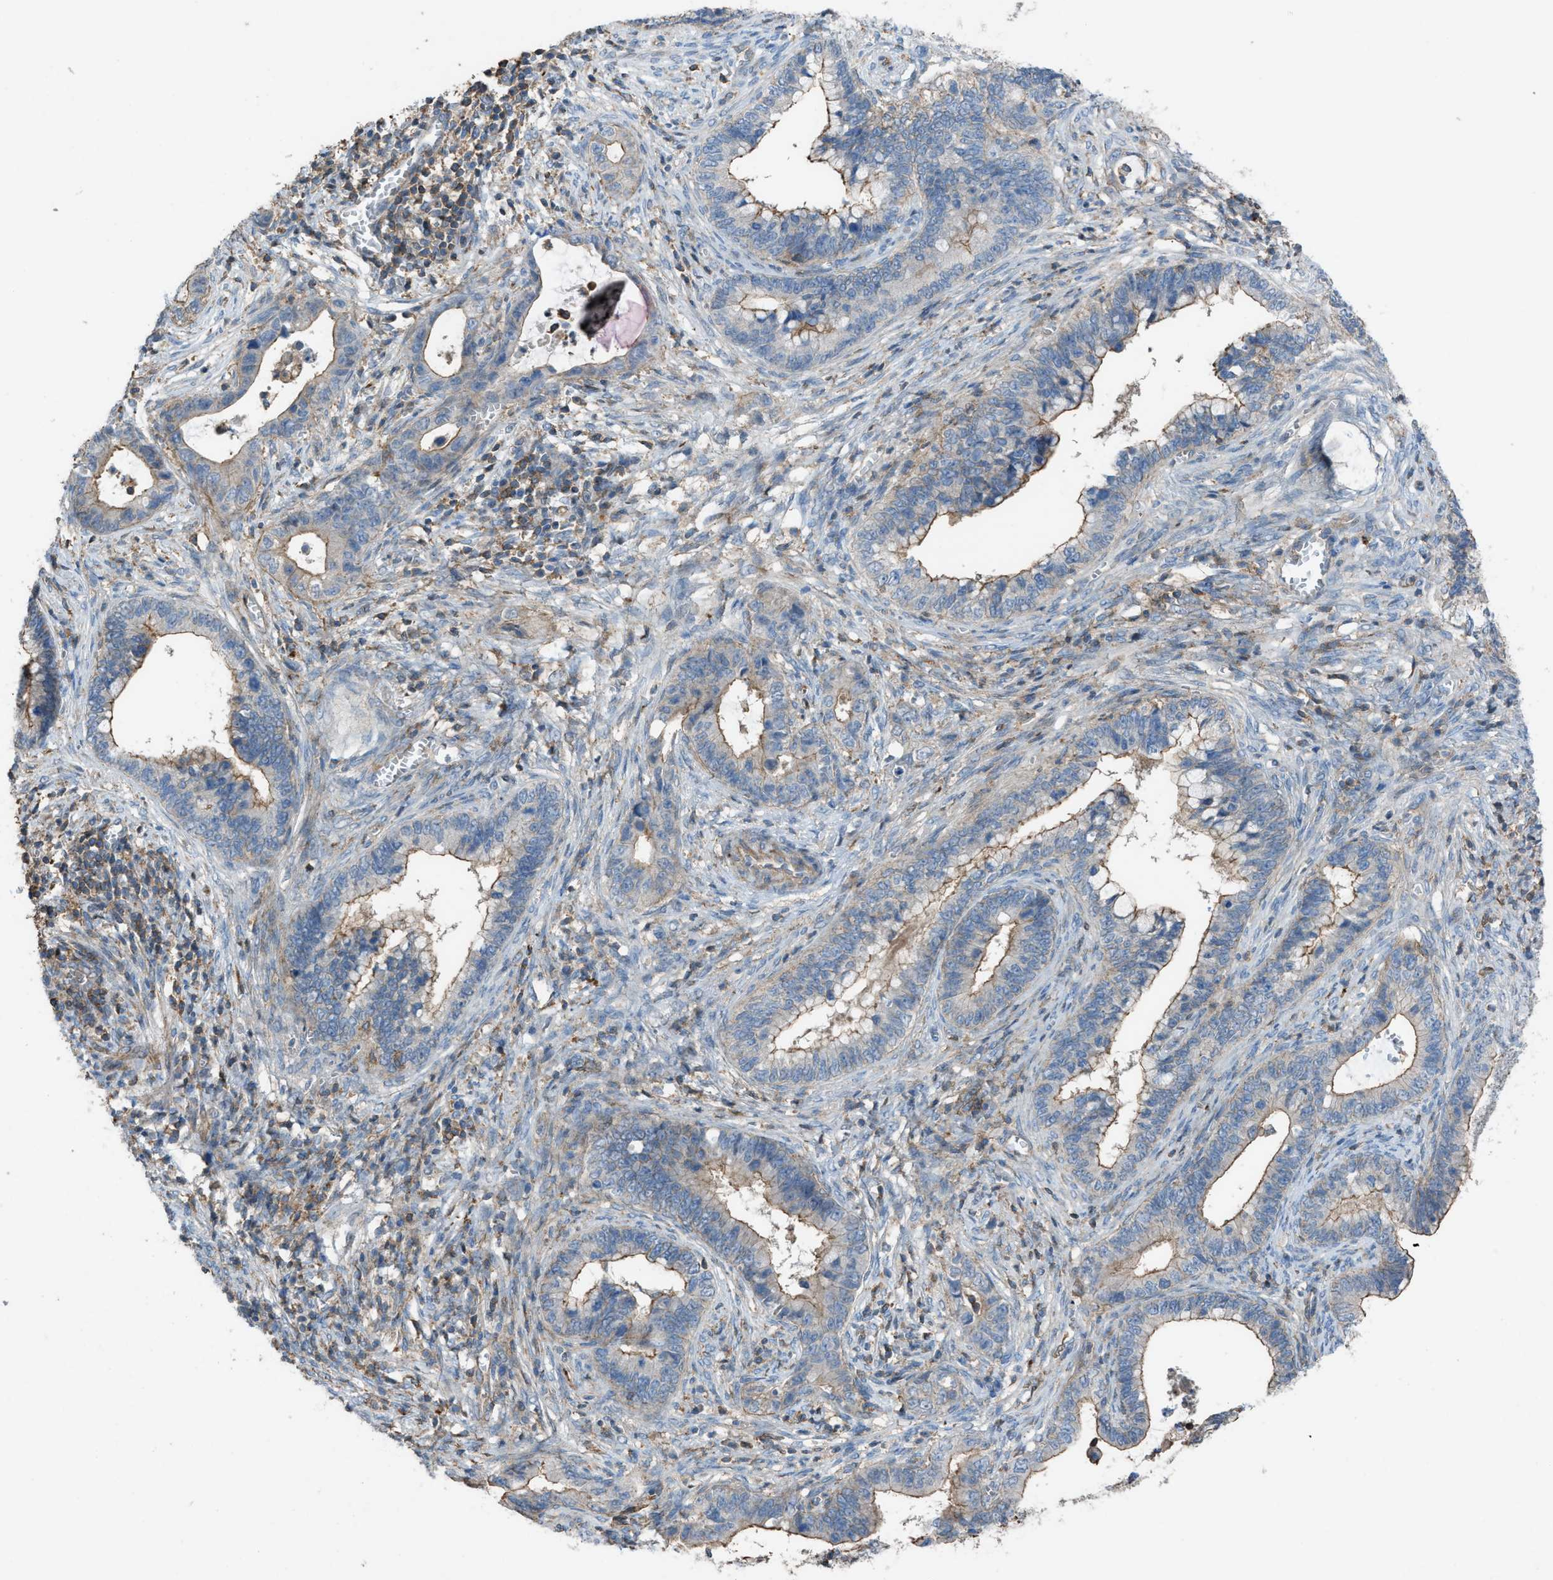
{"staining": {"intensity": "weak", "quantity": ">75%", "location": "cytoplasmic/membranous"}, "tissue": "cervical cancer", "cell_type": "Tumor cells", "image_type": "cancer", "snomed": [{"axis": "morphology", "description": "Adenocarcinoma, NOS"}, {"axis": "topography", "description": "Cervix"}], "caption": "Adenocarcinoma (cervical) stained with a brown dye displays weak cytoplasmic/membranous positive positivity in approximately >75% of tumor cells.", "gene": "NCK2", "patient": {"sex": "female", "age": 44}}